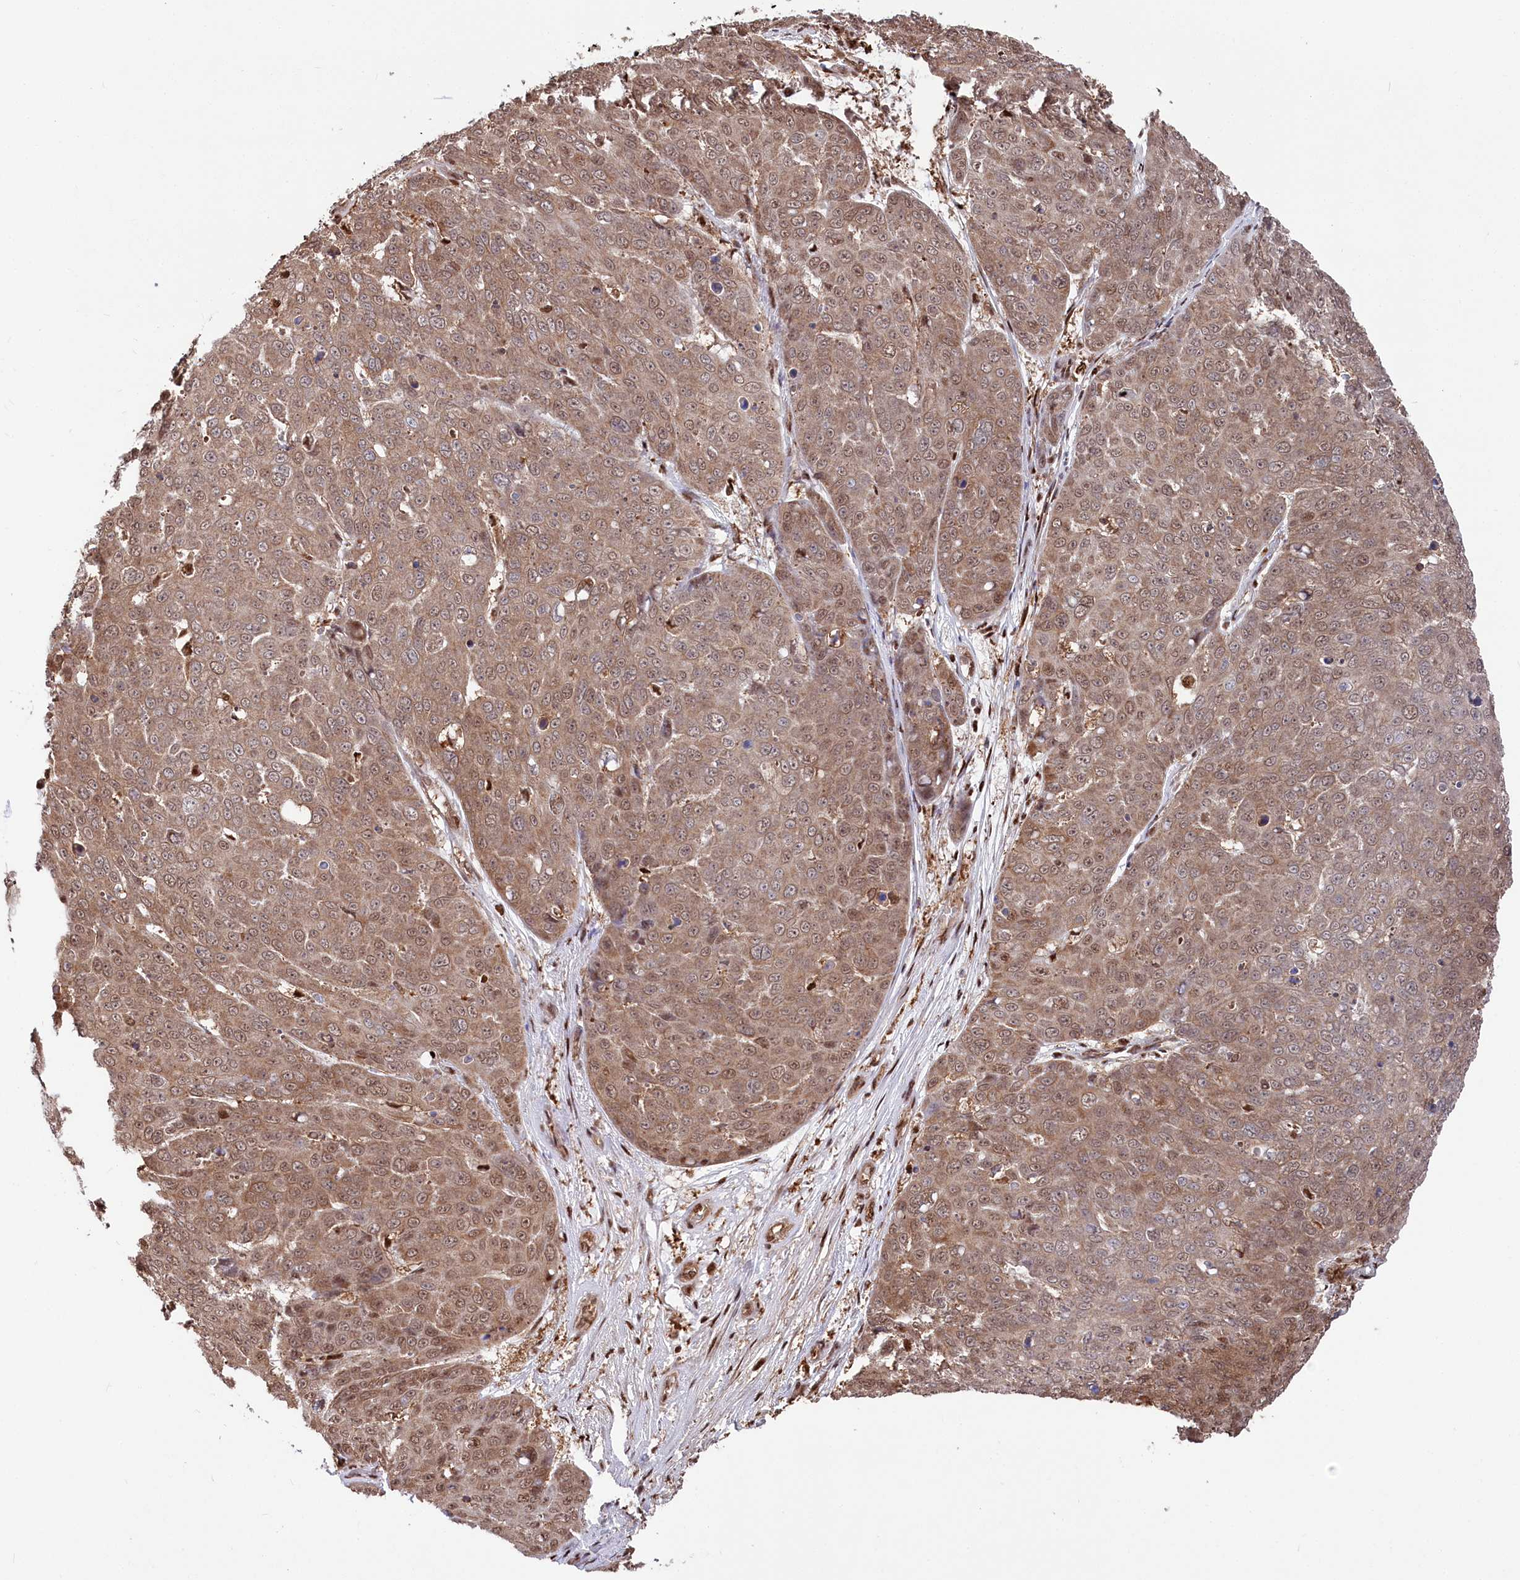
{"staining": {"intensity": "moderate", "quantity": ">75%", "location": "cytoplasmic/membranous,nuclear"}, "tissue": "skin cancer", "cell_type": "Tumor cells", "image_type": "cancer", "snomed": [{"axis": "morphology", "description": "Squamous cell carcinoma, NOS"}, {"axis": "topography", "description": "Skin"}], "caption": "Brown immunohistochemical staining in skin squamous cell carcinoma reveals moderate cytoplasmic/membranous and nuclear expression in approximately >75% of tumor cells. The protein of interest is stained brown, and the nuclei are stained in blue (DAB IHC with brightfield microscopy, high magnification).", "gene": "PSMA1", "patient": {"sex": "male", "age": 71}}